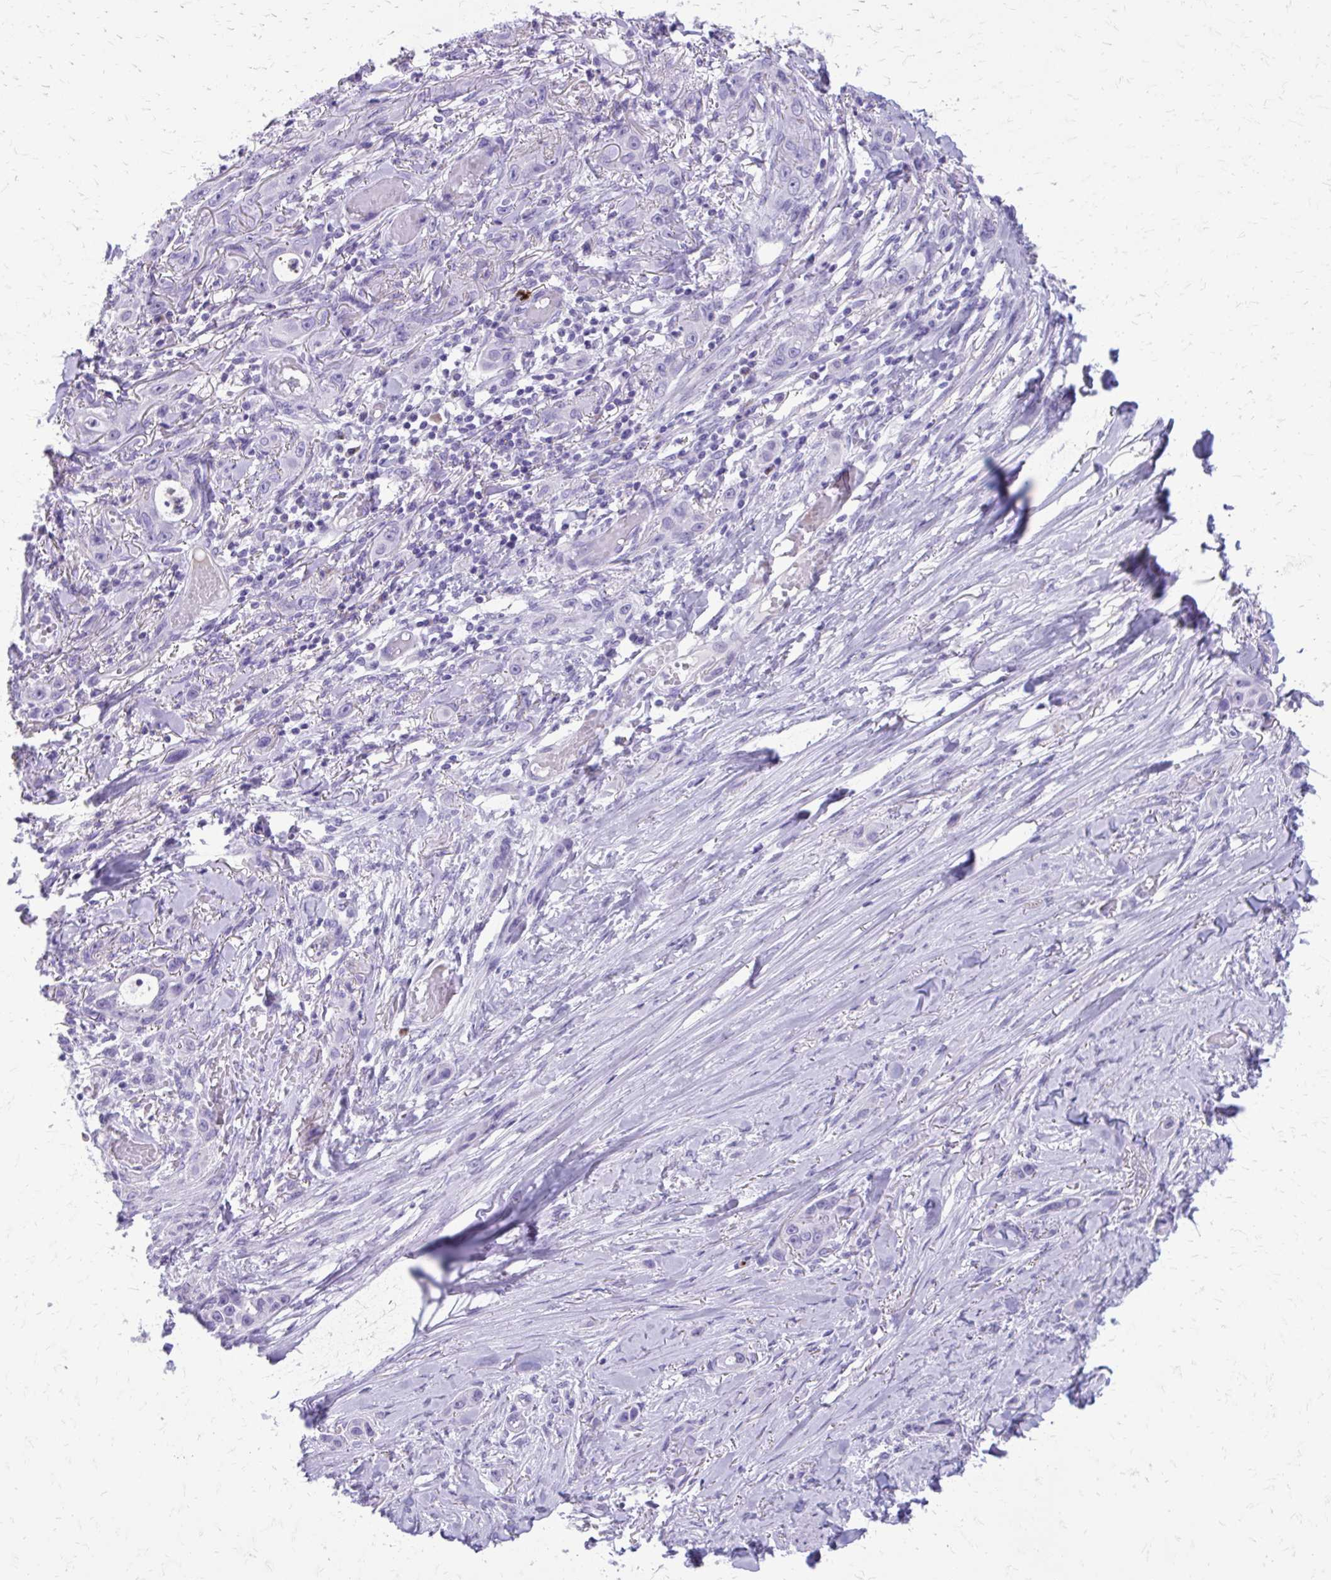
{"staining": {"intensity": "negative", "quantity": "none", "location": "none"}, "tissue": "skin cancer", "cell_type": "Tumor cells", "image_type": "cancer", "snomed": [{"axis": "morphology", "description": "Squamous cell carcinoma, NOS"}, {"axis": "topography", "description": "Skin"}], "caption": "Tumor cells are negative for protein expression in human squamous cell carcinoma (skin).", "gene": "SATL1", "patient": {"sex": "female", "age": 69}}